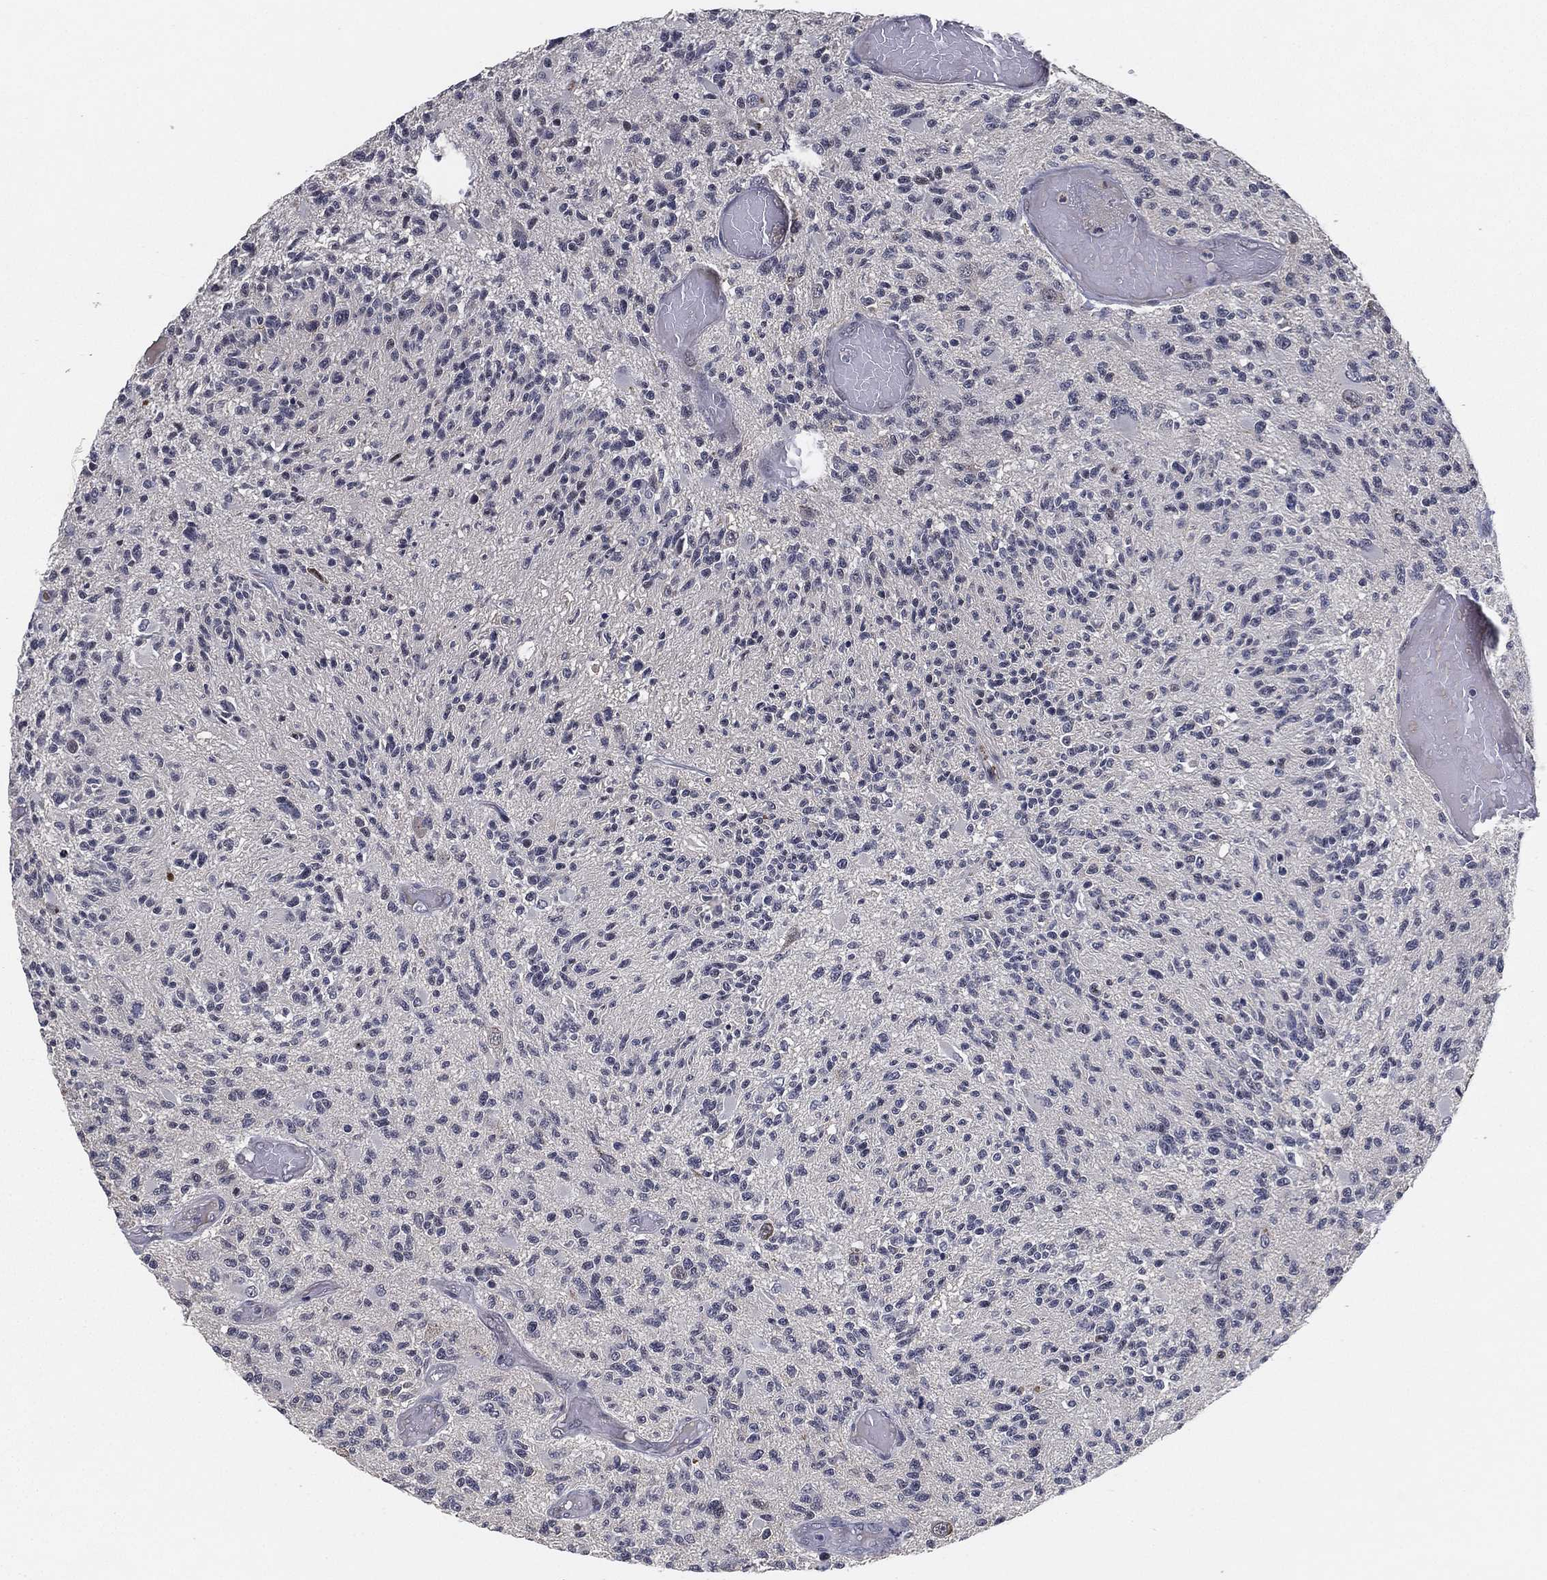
{"staining": {"intensity": "negative", "quantity": "none", "location": "none"}, "tissue": "glioma", "cell_type": "Tumor cells", "image_type": "cancer", "snomed": [{"axis": "morphology", "description": "Glioma, malignant, High grade"}, {"axis": "topography", "description": "Brain"}], "caption": "DAB (3,3'-diaminobenzidine) immunohistochemical staining of malignant glioma (high-grade) demonstrates no significant staining in tumor cells.", "gene": "CFAP251", "patient": {"sex": "female", "age": 63}}